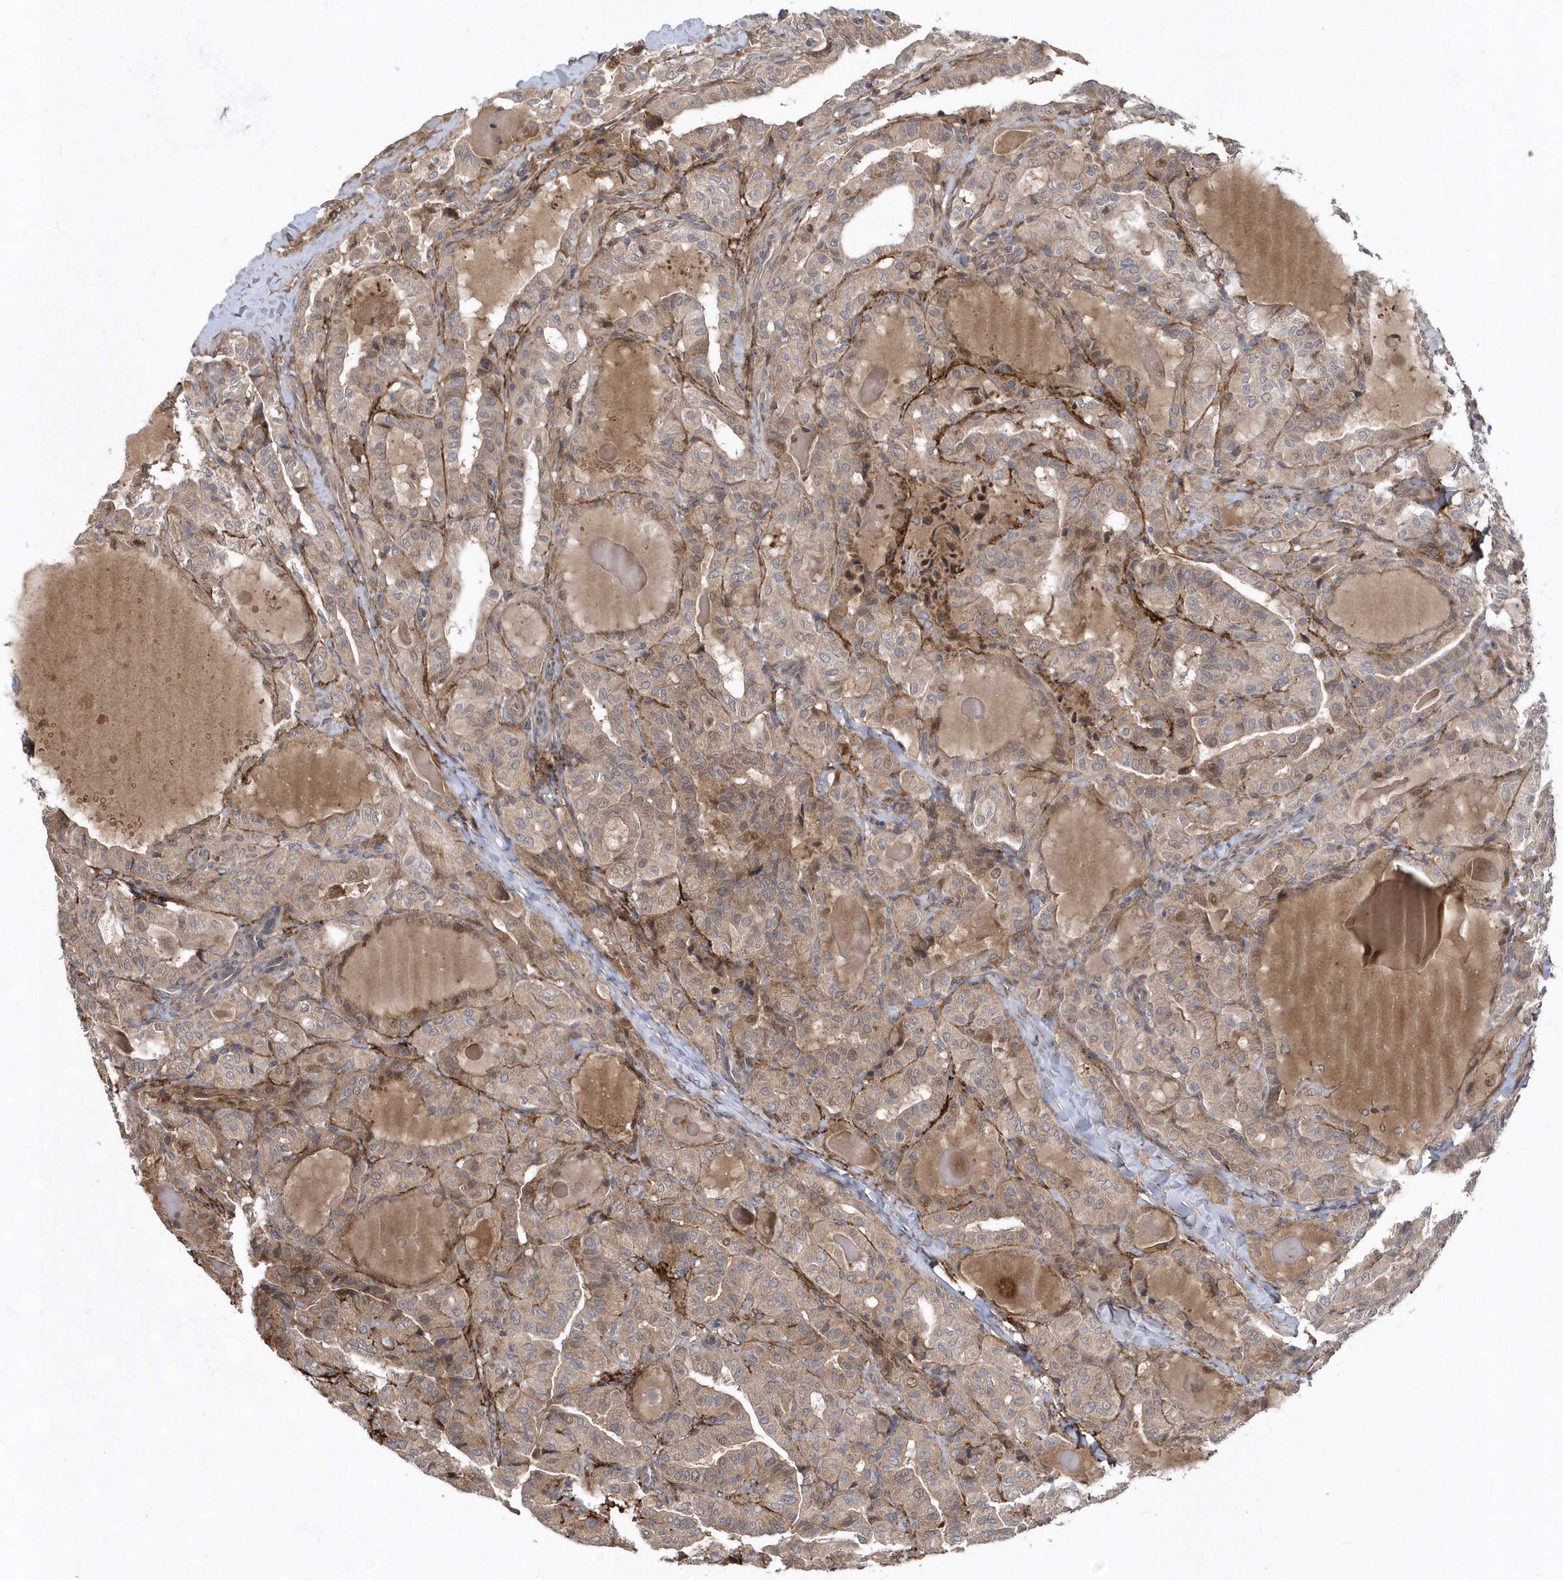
{"staining": {"intensity": "weak", "quantity": ">75%", "location": "cytoplasmic/membranous"}, "tissue": "thyroid cancer", "cell_type": "Tumor cells", "image_type": "cancer", "snomed": [{"axis": "morphology", "description": "Papillary adenocarcinoma, NOS"}, {"axis": "topography", "description": "Thyroid gland"}], "caption": "Tumor cells demonstrate low levels of weak cytoplasmic/membranous expression in approximately >75% of cells in thyroid cancer (papillary adenocarcinoma).", "gene": "HMGCS1", "patient": {"sex": "male", "age": 77}}